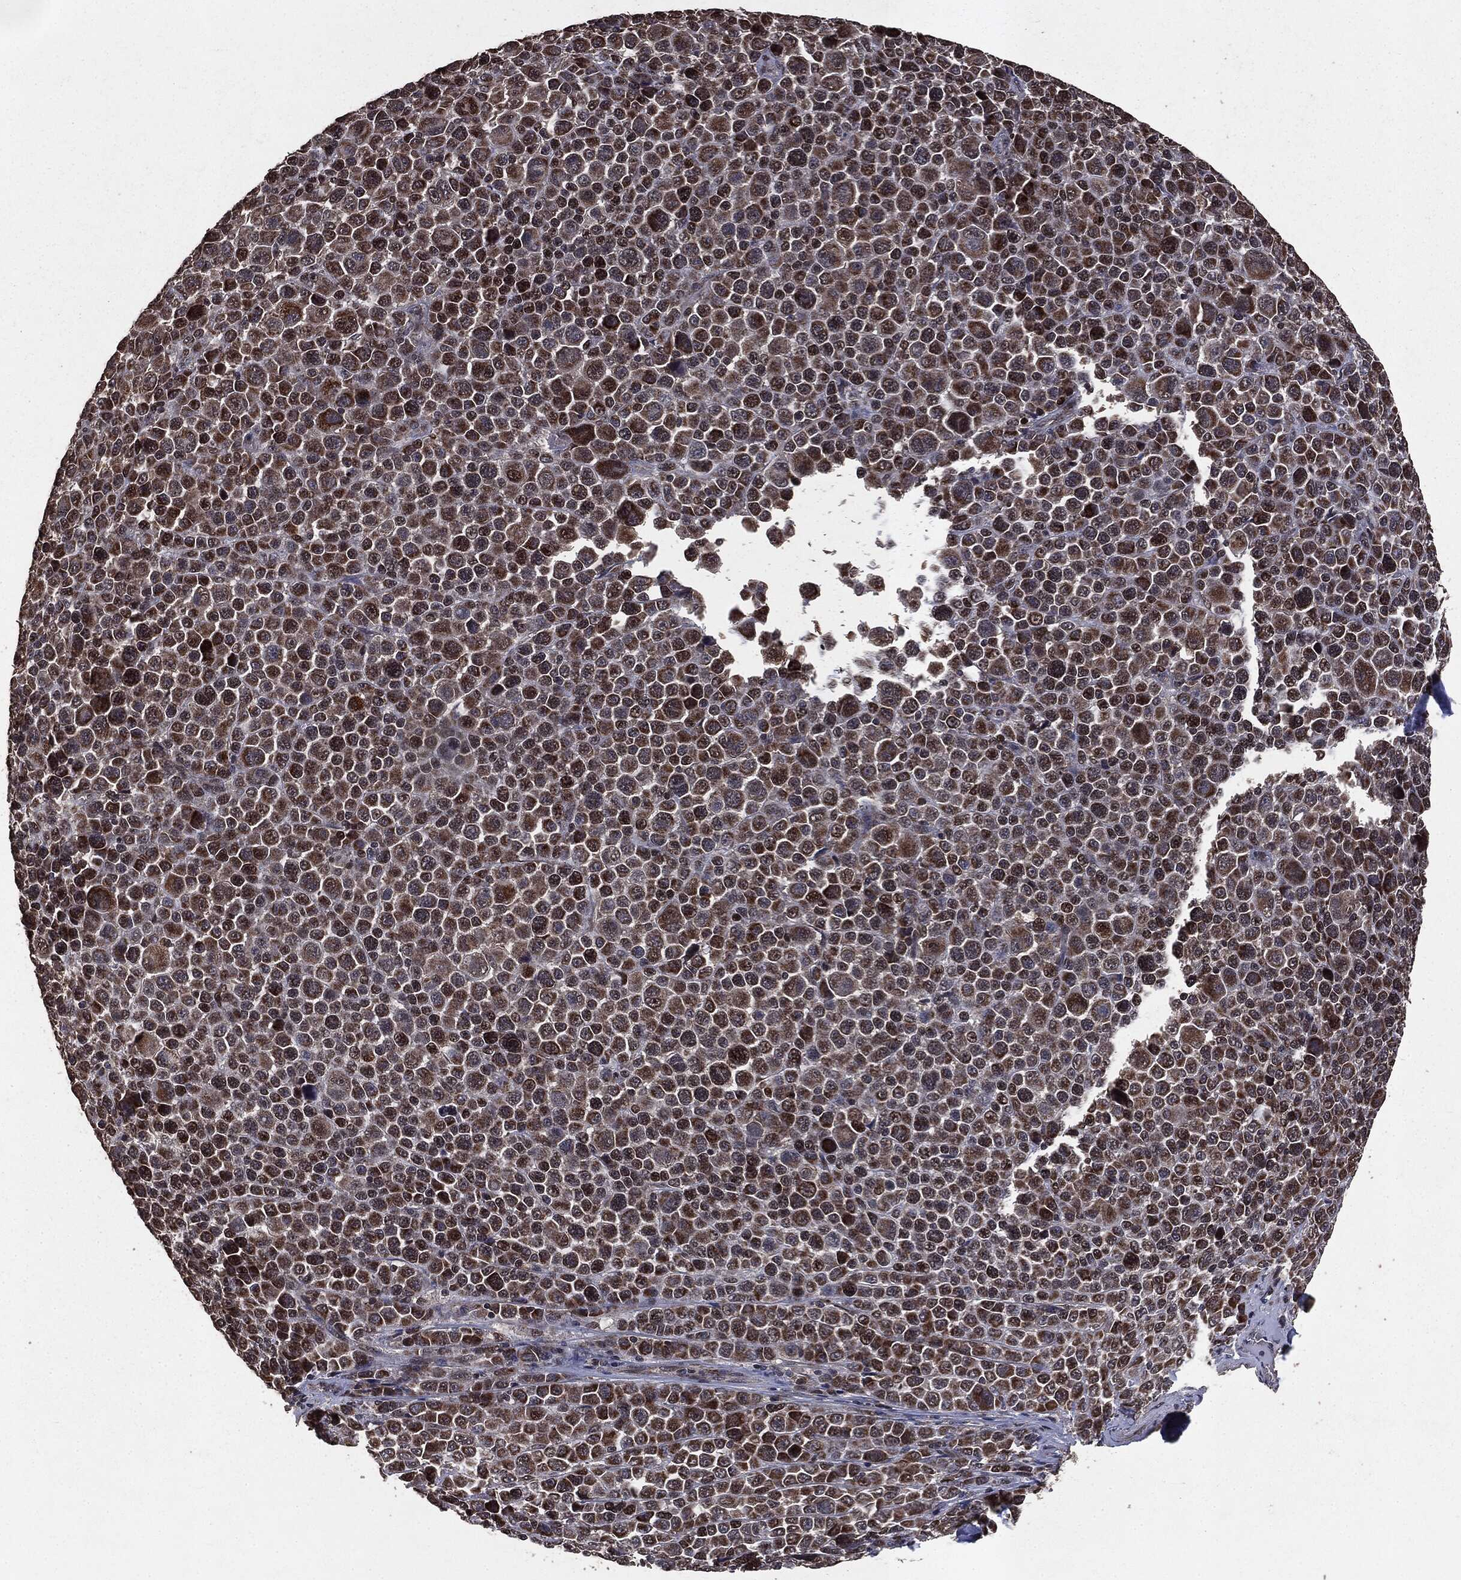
{"staining": {"intensity": "strong", "quantity": "<25%", "location": "nuclear"}, "tissue": "melanoma", "cell_type": "Tumor cells", "image_type": "cancer", "snomed": [{"axis": "morphology", "description": "Malignant melanoma, NOS"}, {"axis": "topography", "description": "Skin"}], "caption": "An immunohistochemistry (IHC) micrograph of neoplastic tissue is shown. Protein staining in brown highlights strong nuclear positivity in melanoma within tumor cells.", "gene": "PPP6R2", "patient": {"sex": "female", "age": 57}}